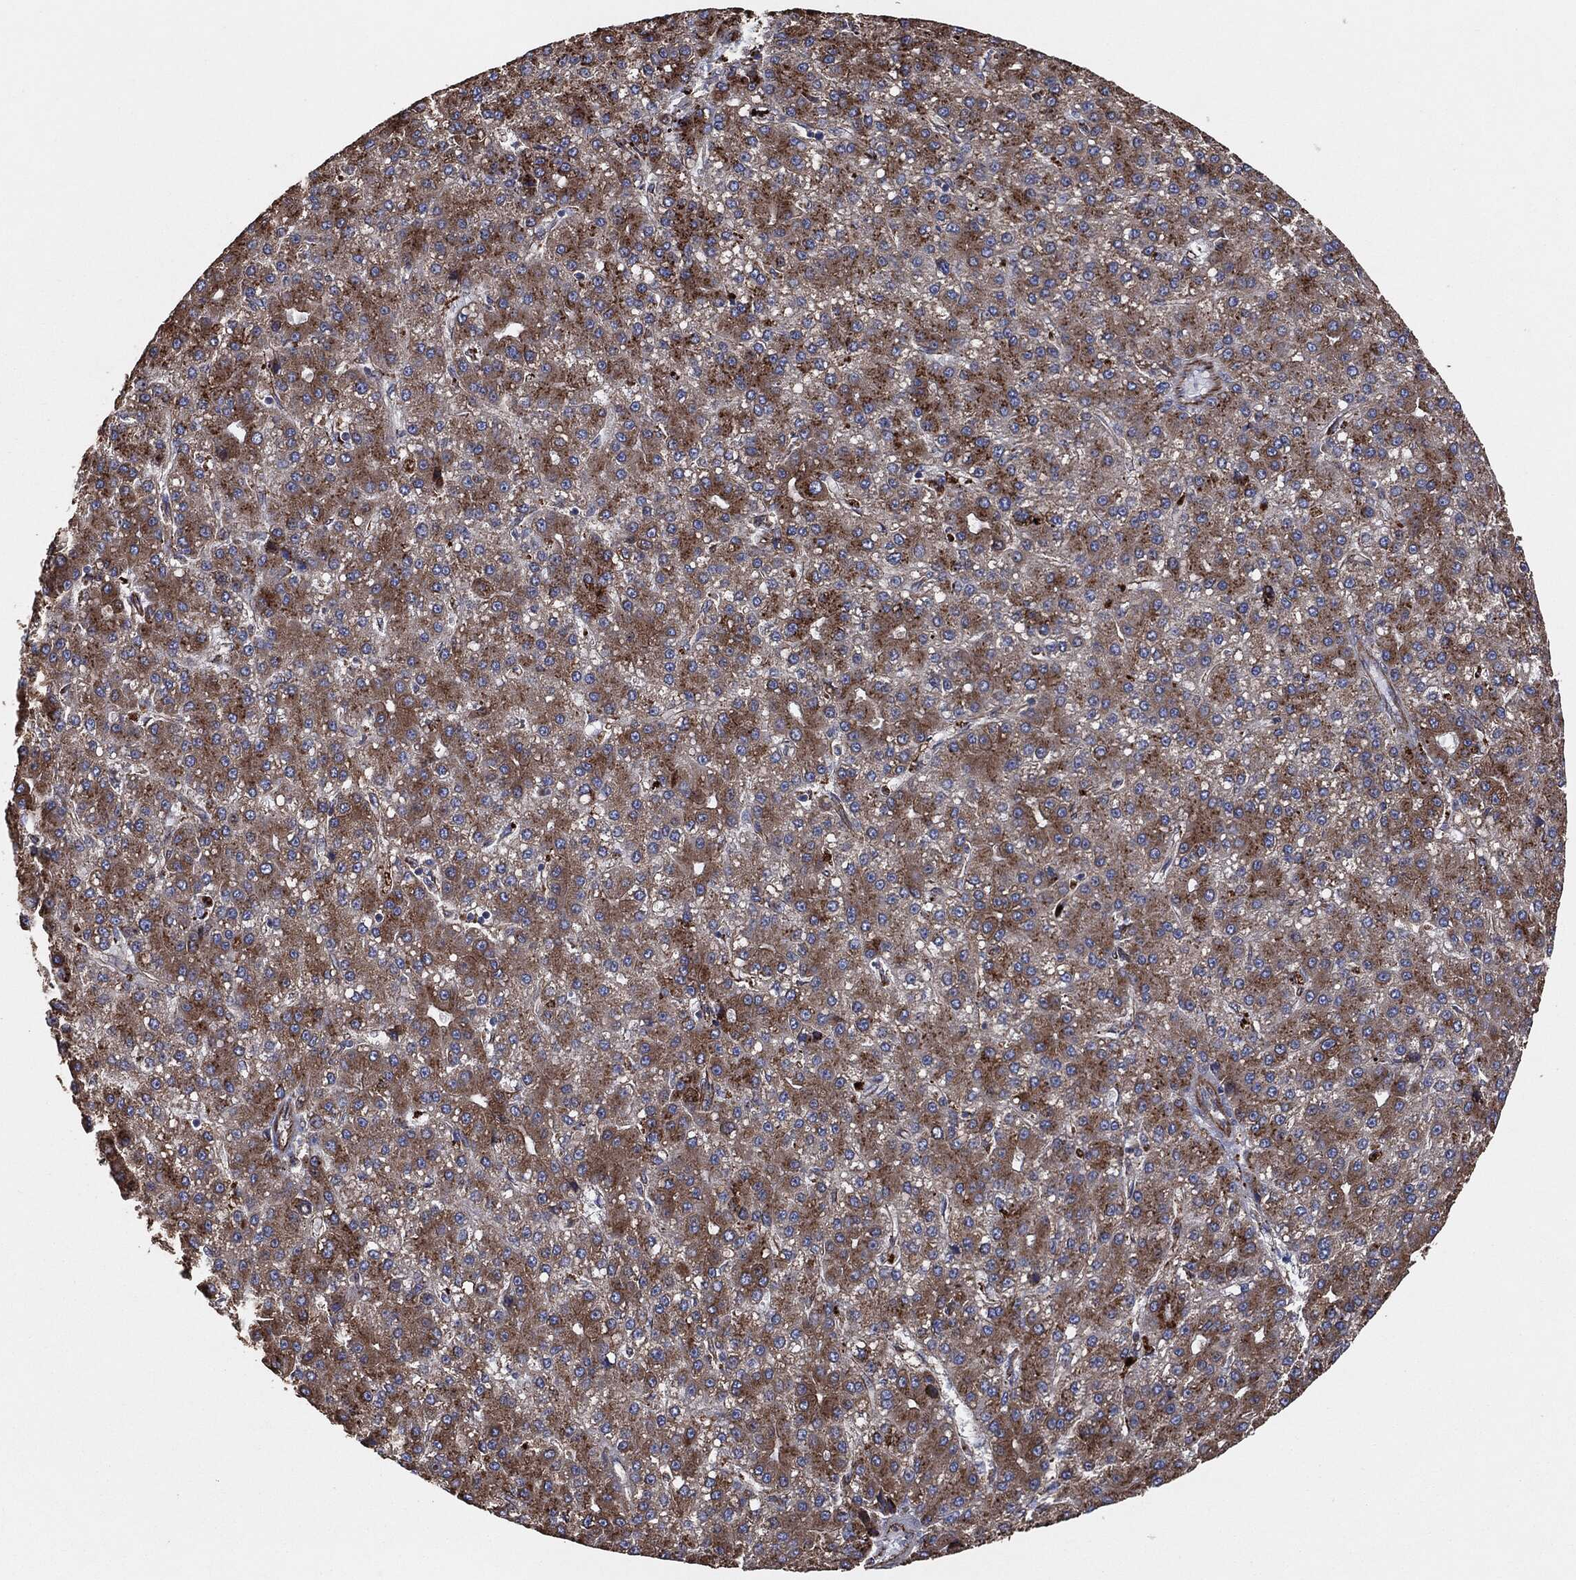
{"staining": {"intensity": "moderate", "quantity": "25%-75%", "location": "cytoplasmic/membranous"}, "tissue": "liver cancer", "cell_type": "Tumor cells", "image_type": "cancer", "snomed": [{"axis": "morphology", "description": "Carcinoma, Hepatocellular, NOS"}, {"axis": "topography", "description": "Liver"}], "caption": "The micrograph shows immunohistochemical staining of liver cancer (hepatocellular carcinoma). There is moderate cytoplasmic/membranous positivity is seen in approximately 25%-75% of tumor cells.", "gene": "CTNNA1", "patient": {"sex": "male", "age": 67}}